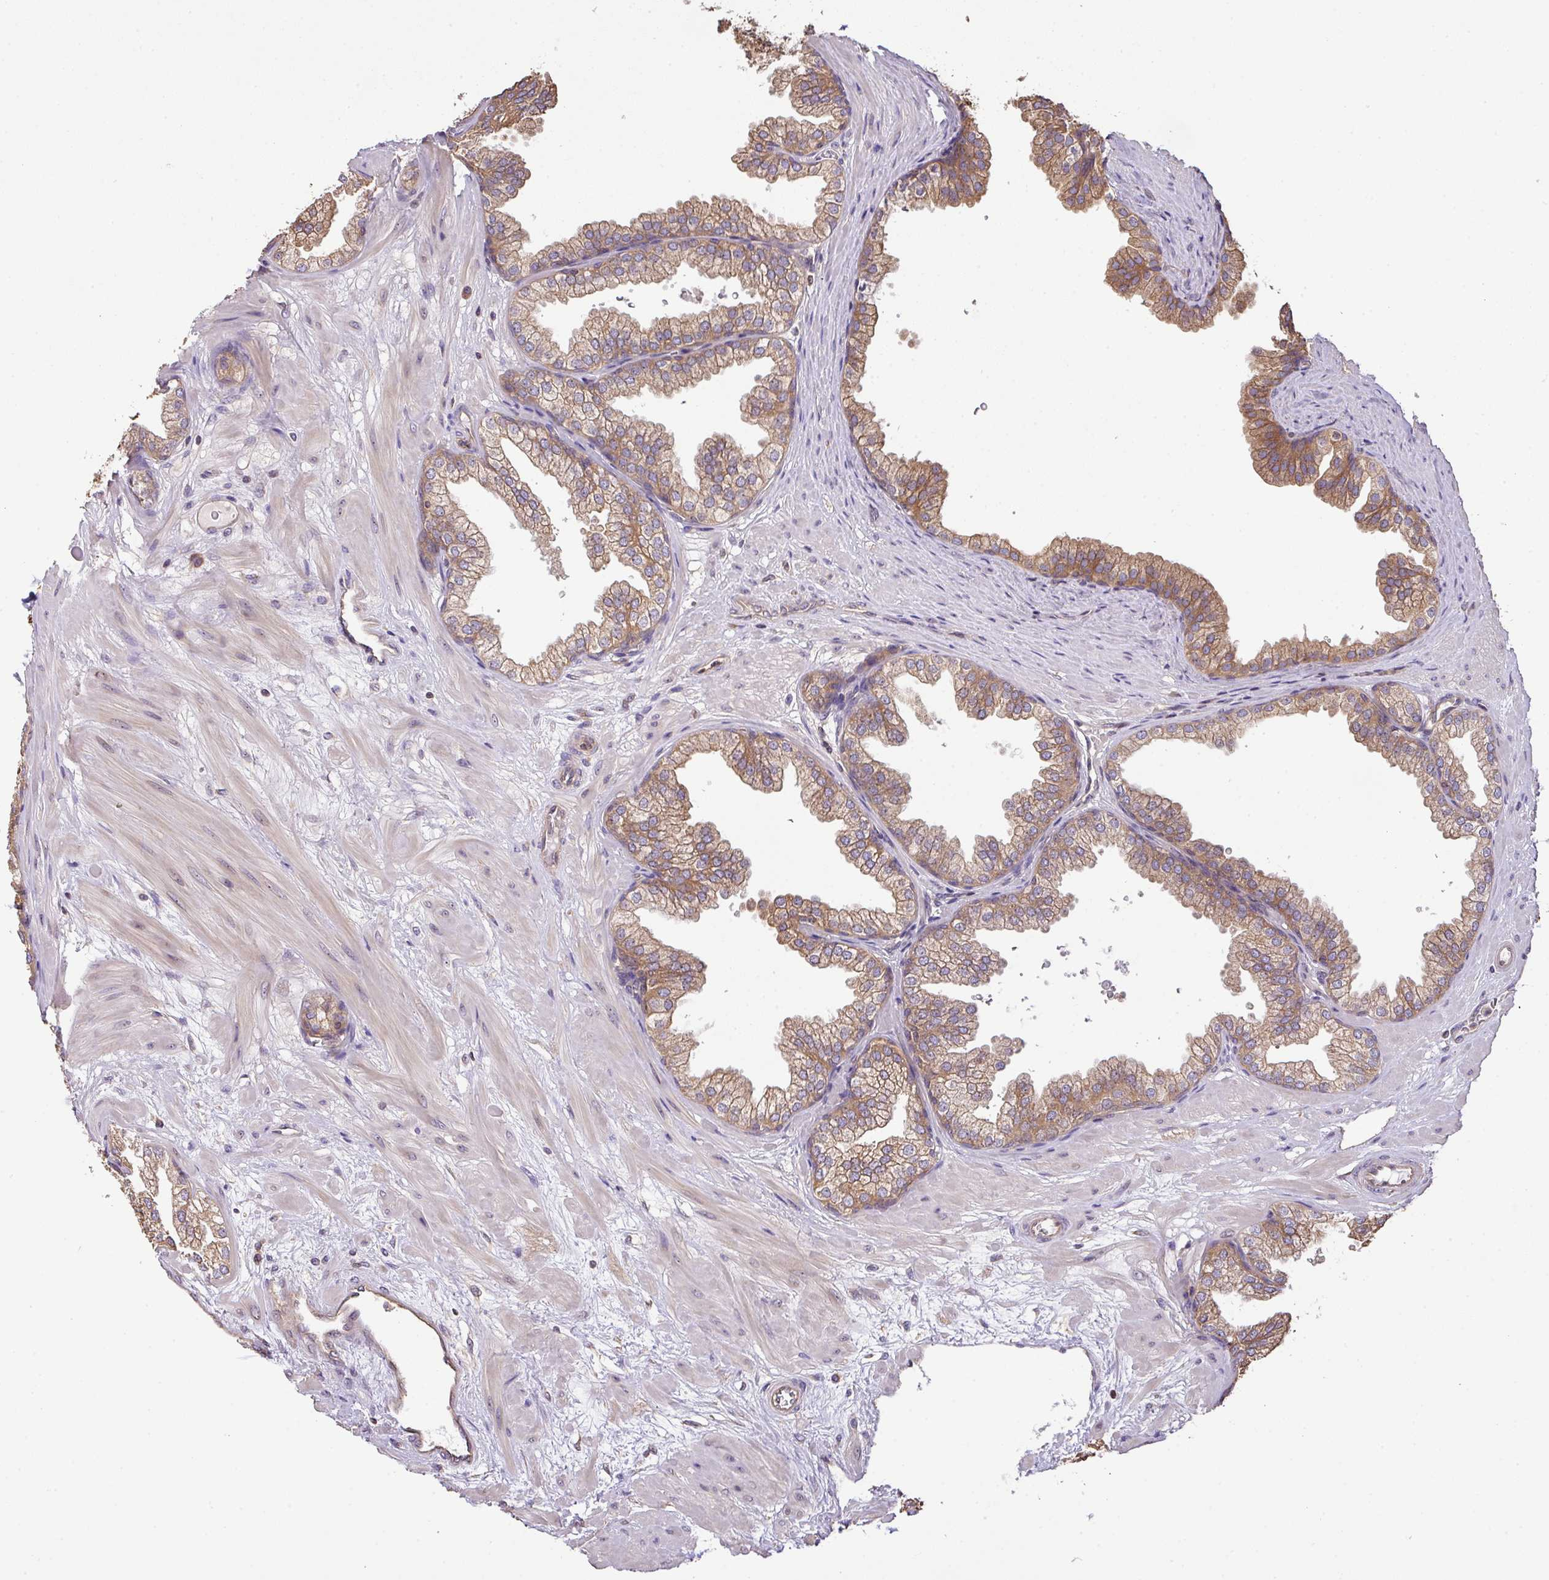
{"staining": {"intensity": "moderate", "quantity": ">75%", "location": "cytoplasmic/membranous"}, "tissue": "prostate", "cell_type": "Glandular cells", "image_type": "normal", "snomed": [{"axis": "morphology", "description": "Normal tissue, NOS"}, {"axis": "topography", "description": "Prostate"}], "caption": "An immunohistochemistry photomicrograph of benign tissue is shown. Protein staining in brown shows moderate cytoplasmic/membranous positivity in prostate within glandular cells. Immunohistochemistry stains the protein in brown and the nuclei are stained blue.", "gene": "VENTX", "patient": {"sex": "male", "age": 37}}